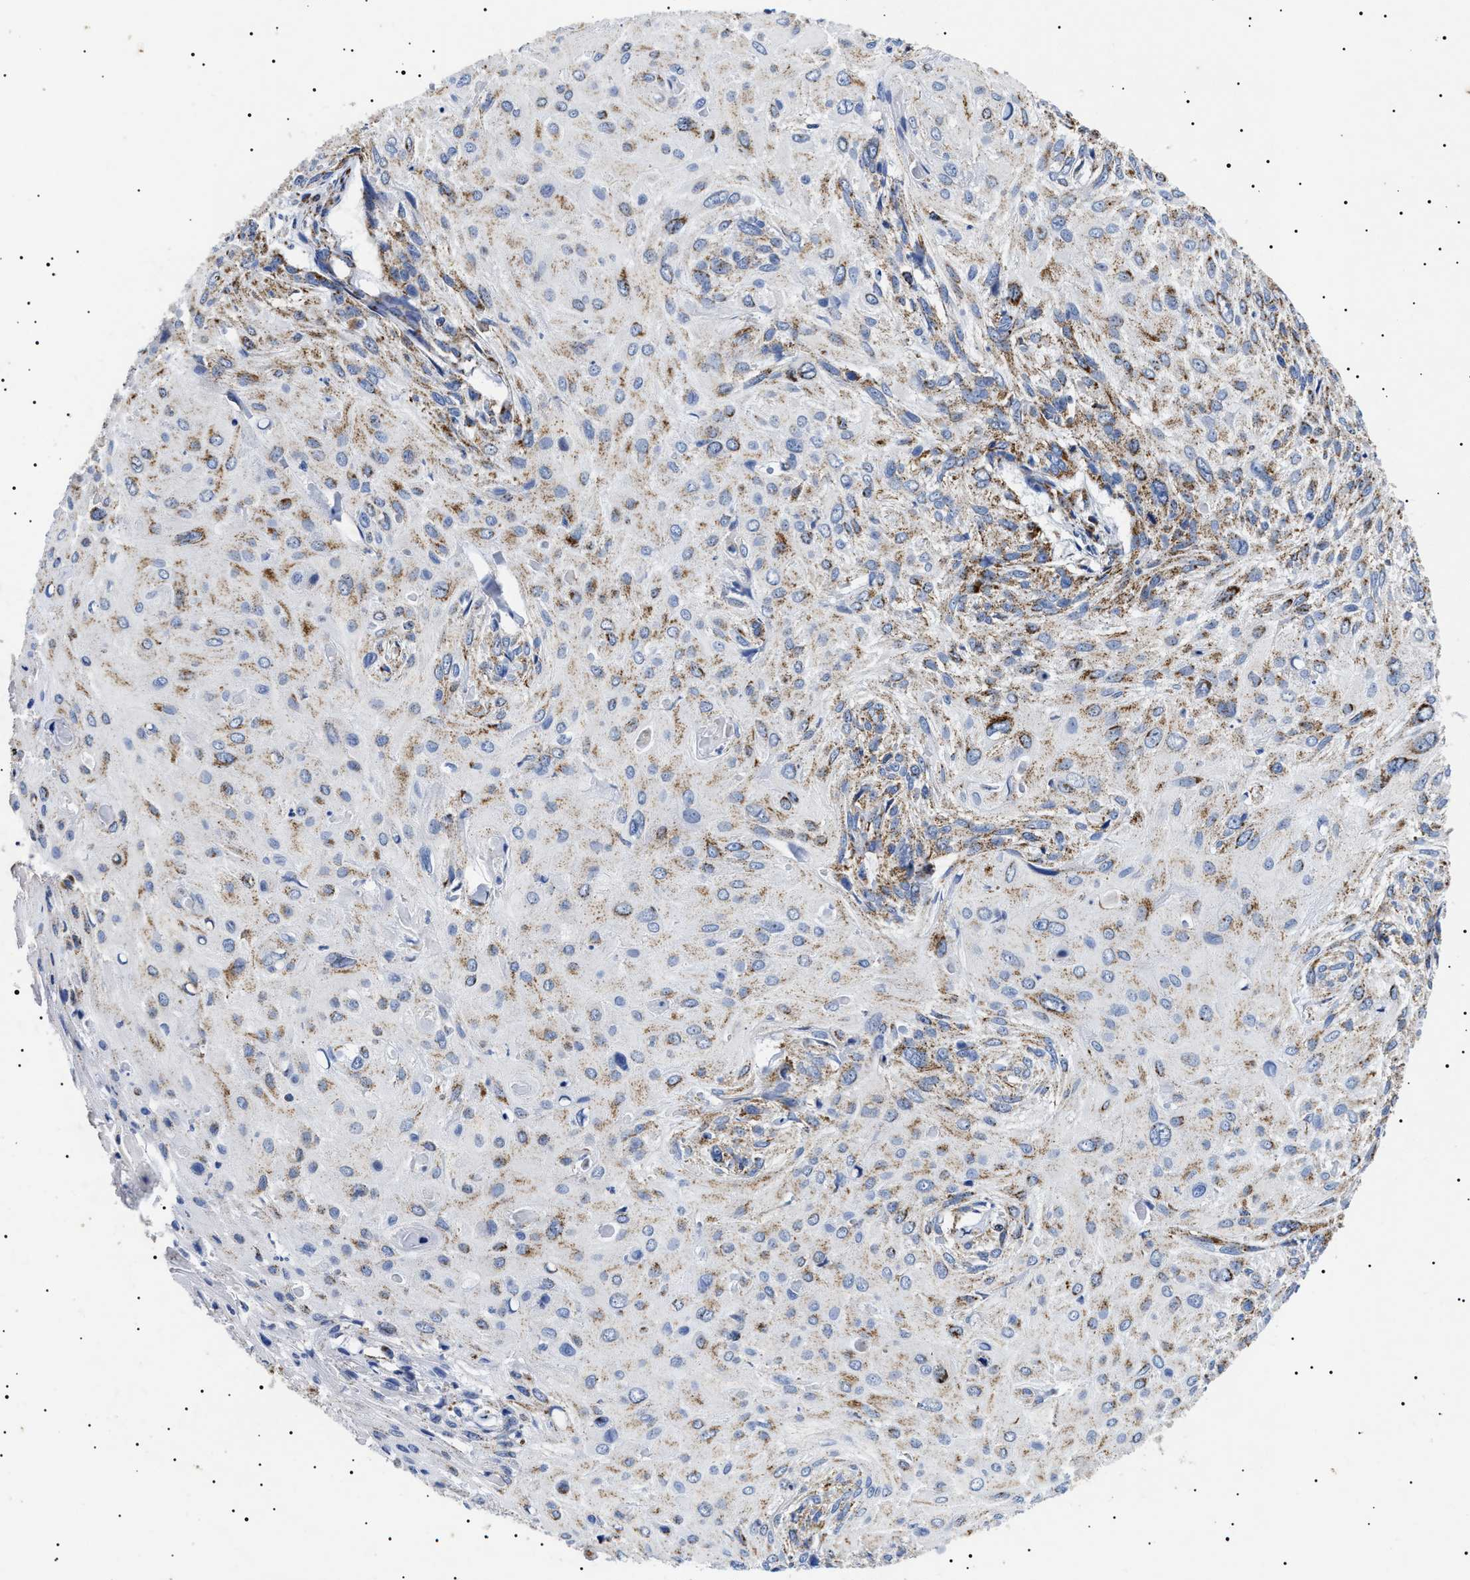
{"staining": {"intensity": "moderate", "quantity": ">75%", "location": "cytoplasmic/membranous"}, "tissue": "cervical cancer", "cell_type": "Tumor cells", "image_type": "cancer", "snomed": [{"axis": "morphology", "description": "Squamous cell carcinoma, NOS"}, {"axis": "topography", "description": "Cervix"}], "caption": "Tumor cells exhibit moderate cytoplasmic/membranous expression in about >75% of cells in squamous cell carcinoma (cervical).", "gene": "CHRDL2", "patient": {"sex": "female", "age": 51}}